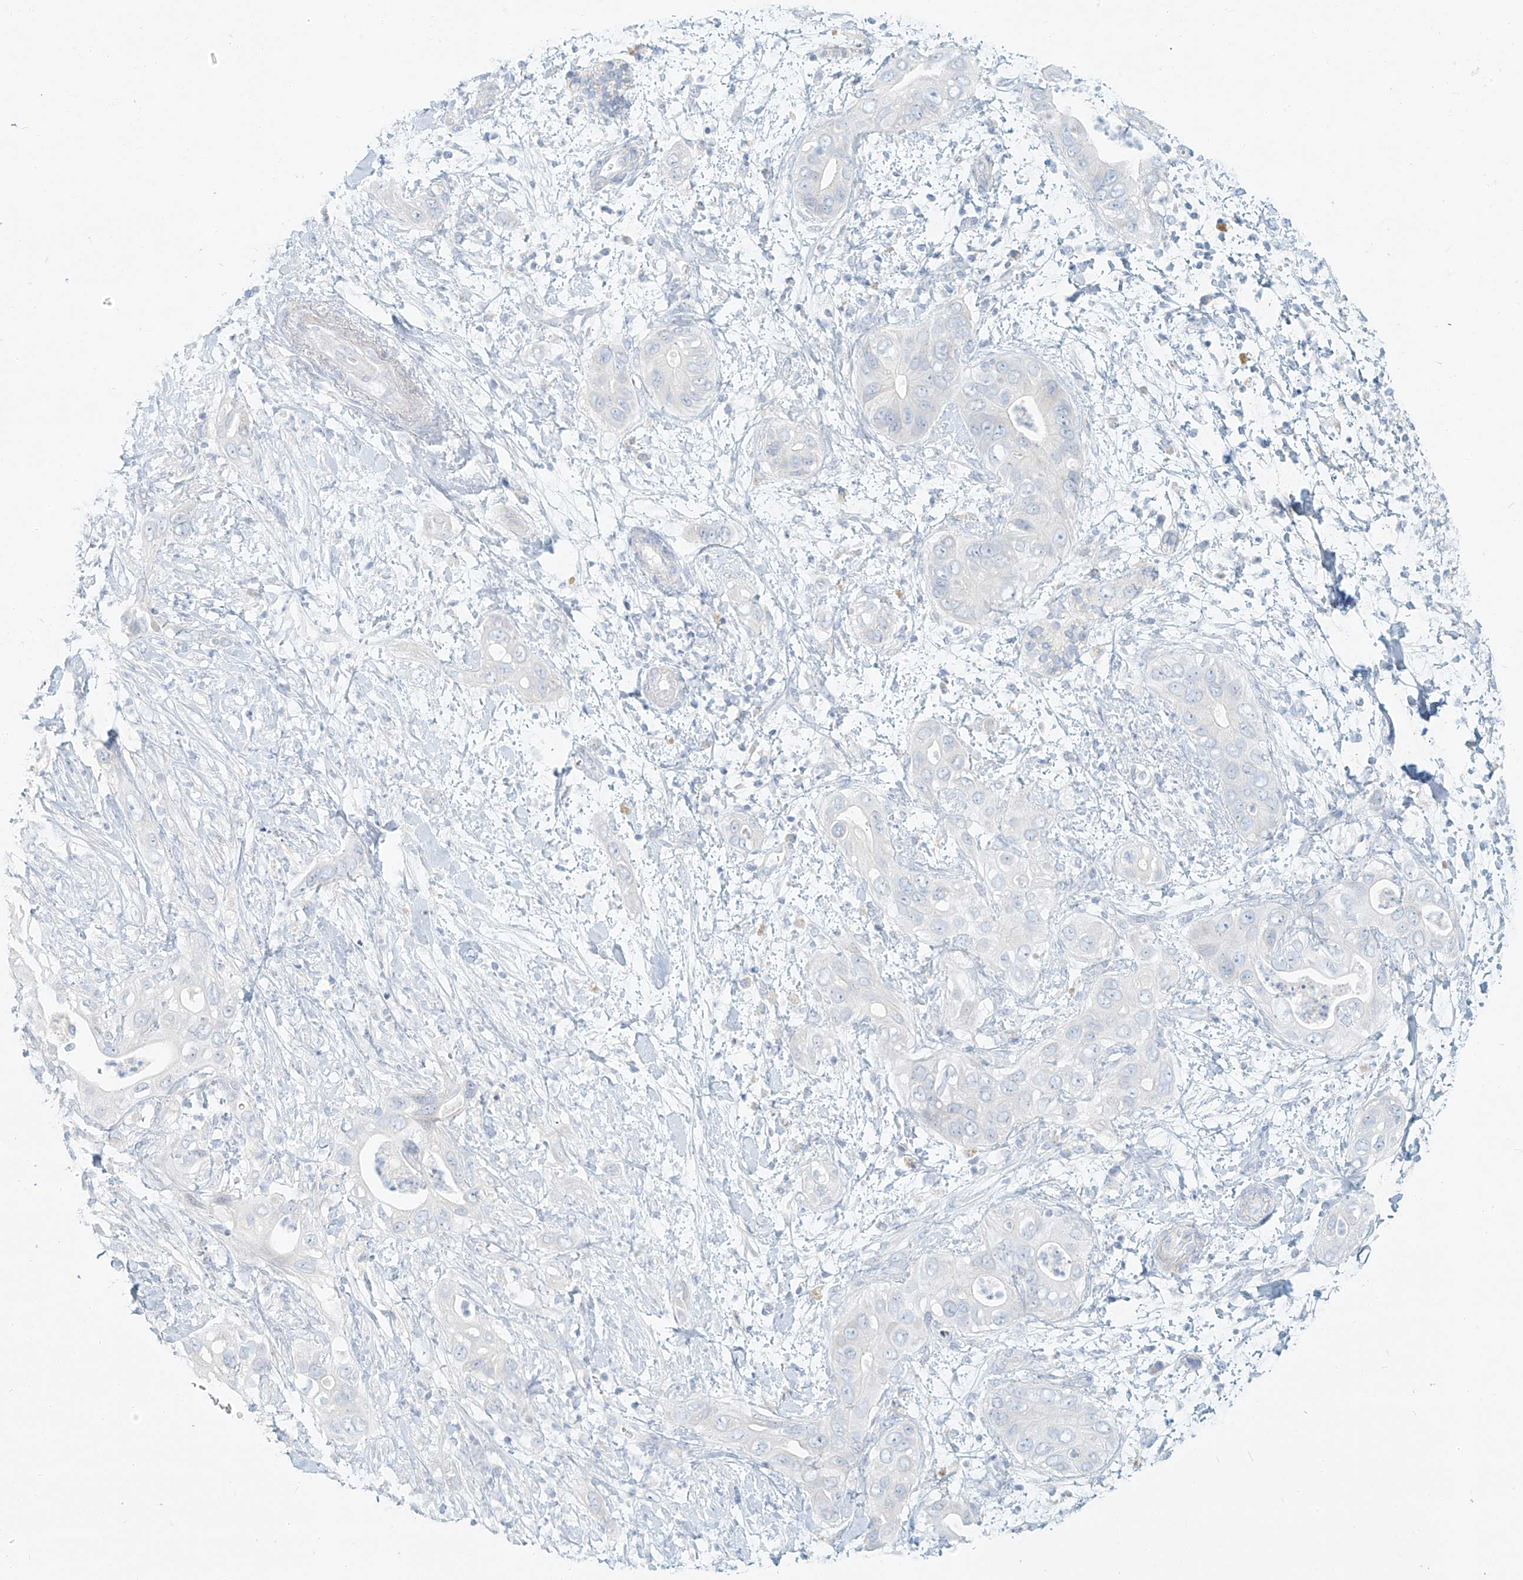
{"staining": {"intensity": "negative", "quantity": "none", "location": "none"}, "tissue": "pancreatic cancer", "cell_type": "Tumor cells", "image_type": "cancer", "snomed": [{"axis": "morphology", "description": "Adenocarcinoma, NOS"}, {"axis": "topography", "description": "Pancreas"}], "caption": "DAB immunohistochemical staining of pancreatic cancer (adenocarcinoma) reveals no significant positivity in tumor cells.", "gene": "PGC", "patient": {"sex": "female", "age": 78}}